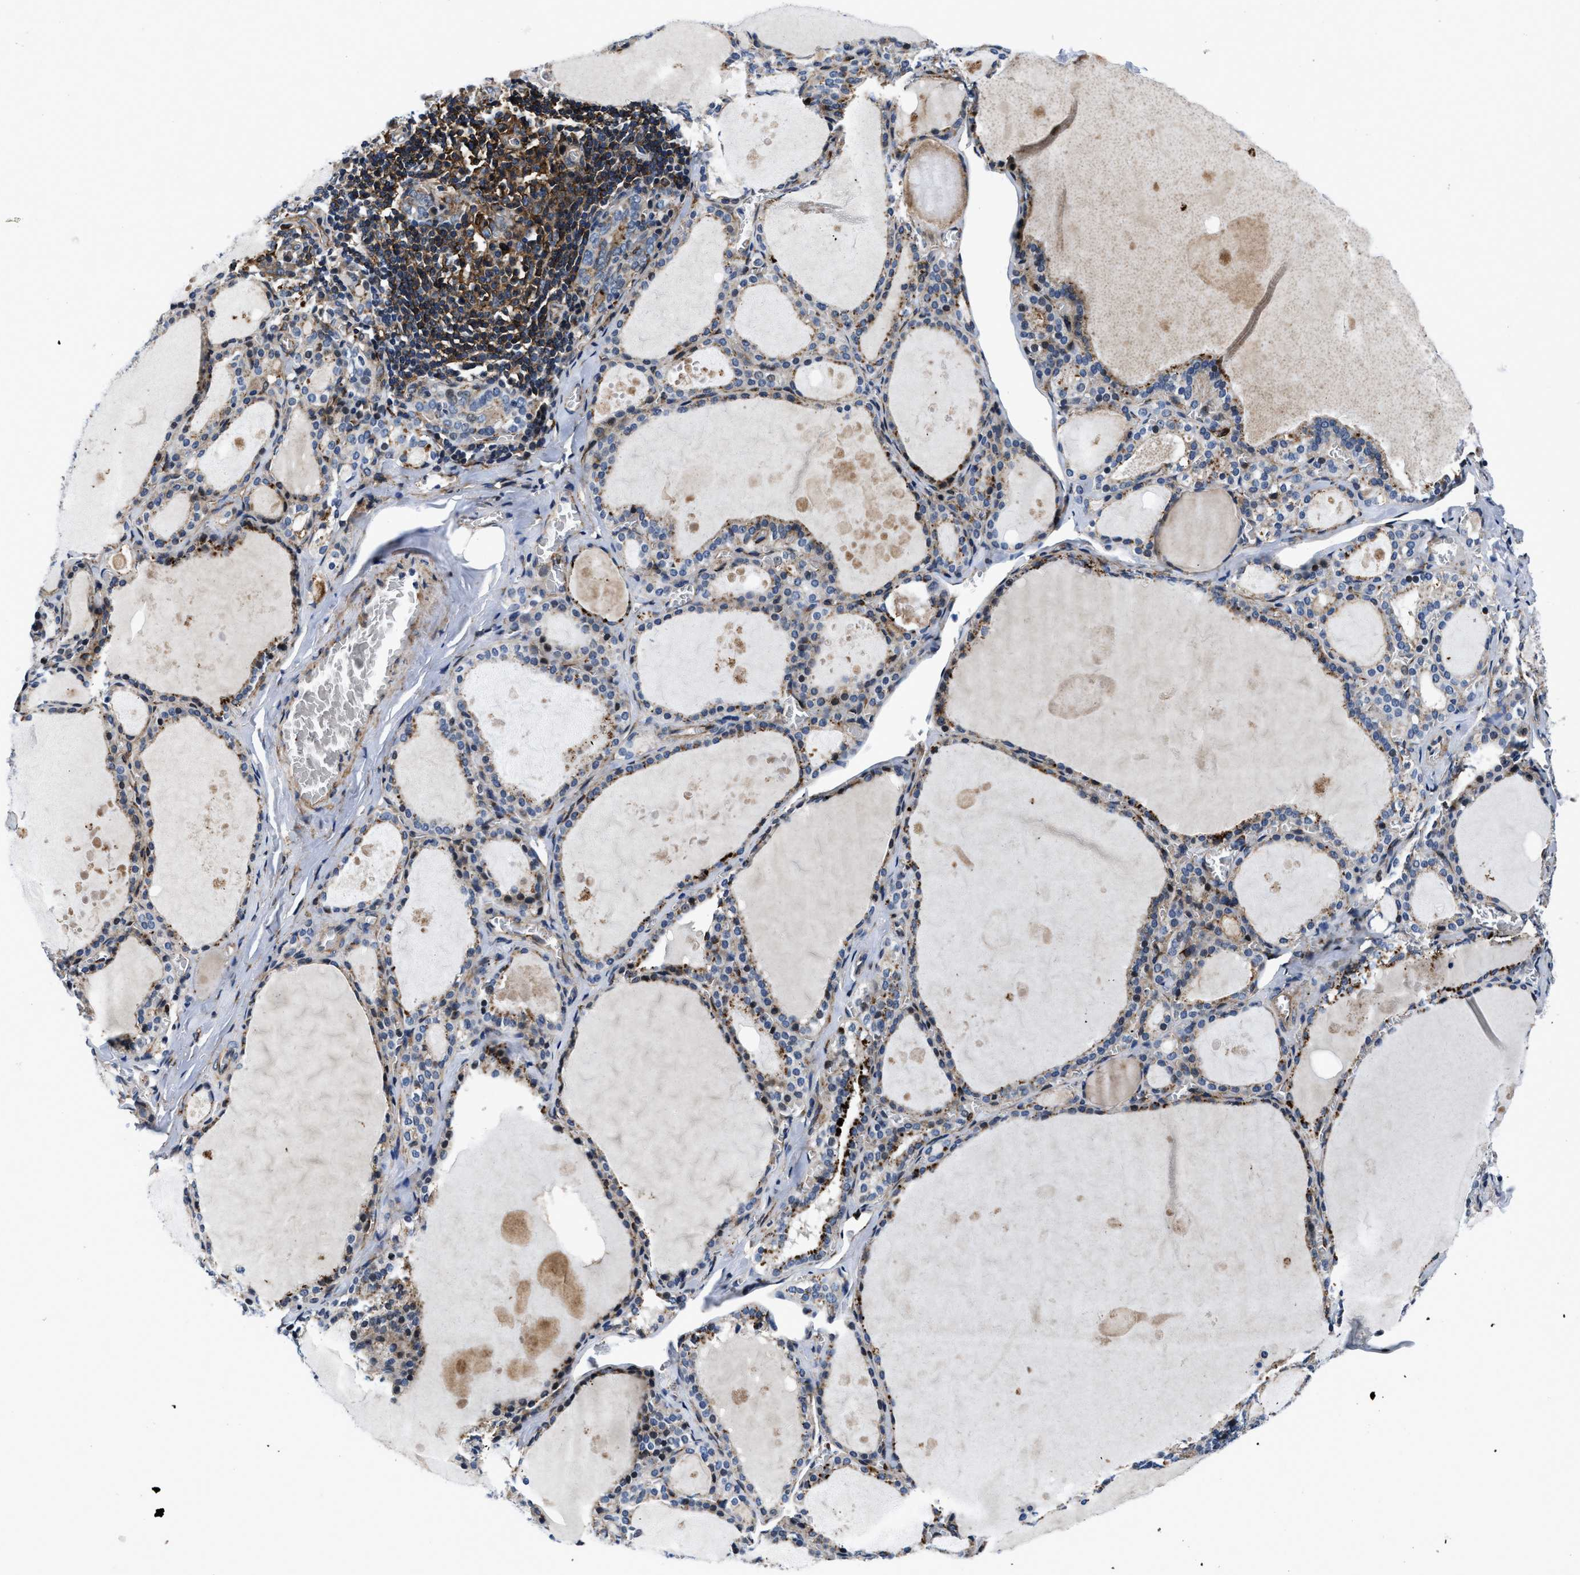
{"staining": {"intensity": "moderate", "quantity": "25%-75%", "location": "cytoplasmic/membranous"}, "tissue": "thyroid gland", "cell_type": "Glandular cells", "image_type": "normal", "snomed": [{"axis": "morphology", "description": "Normal tissue, NOS"}, {"axis": "topography", "description": "Thyroid gland"}], "caption": "Immunohistochemical staining of normal thyroid gland reveals 25%-75% levels of moderate cytoplasmic/membranous protein positivity in approximately 25%-75% of glandular cells.", "gene": "C2orf66", "patient": {"sex": "male", "age": 56}}